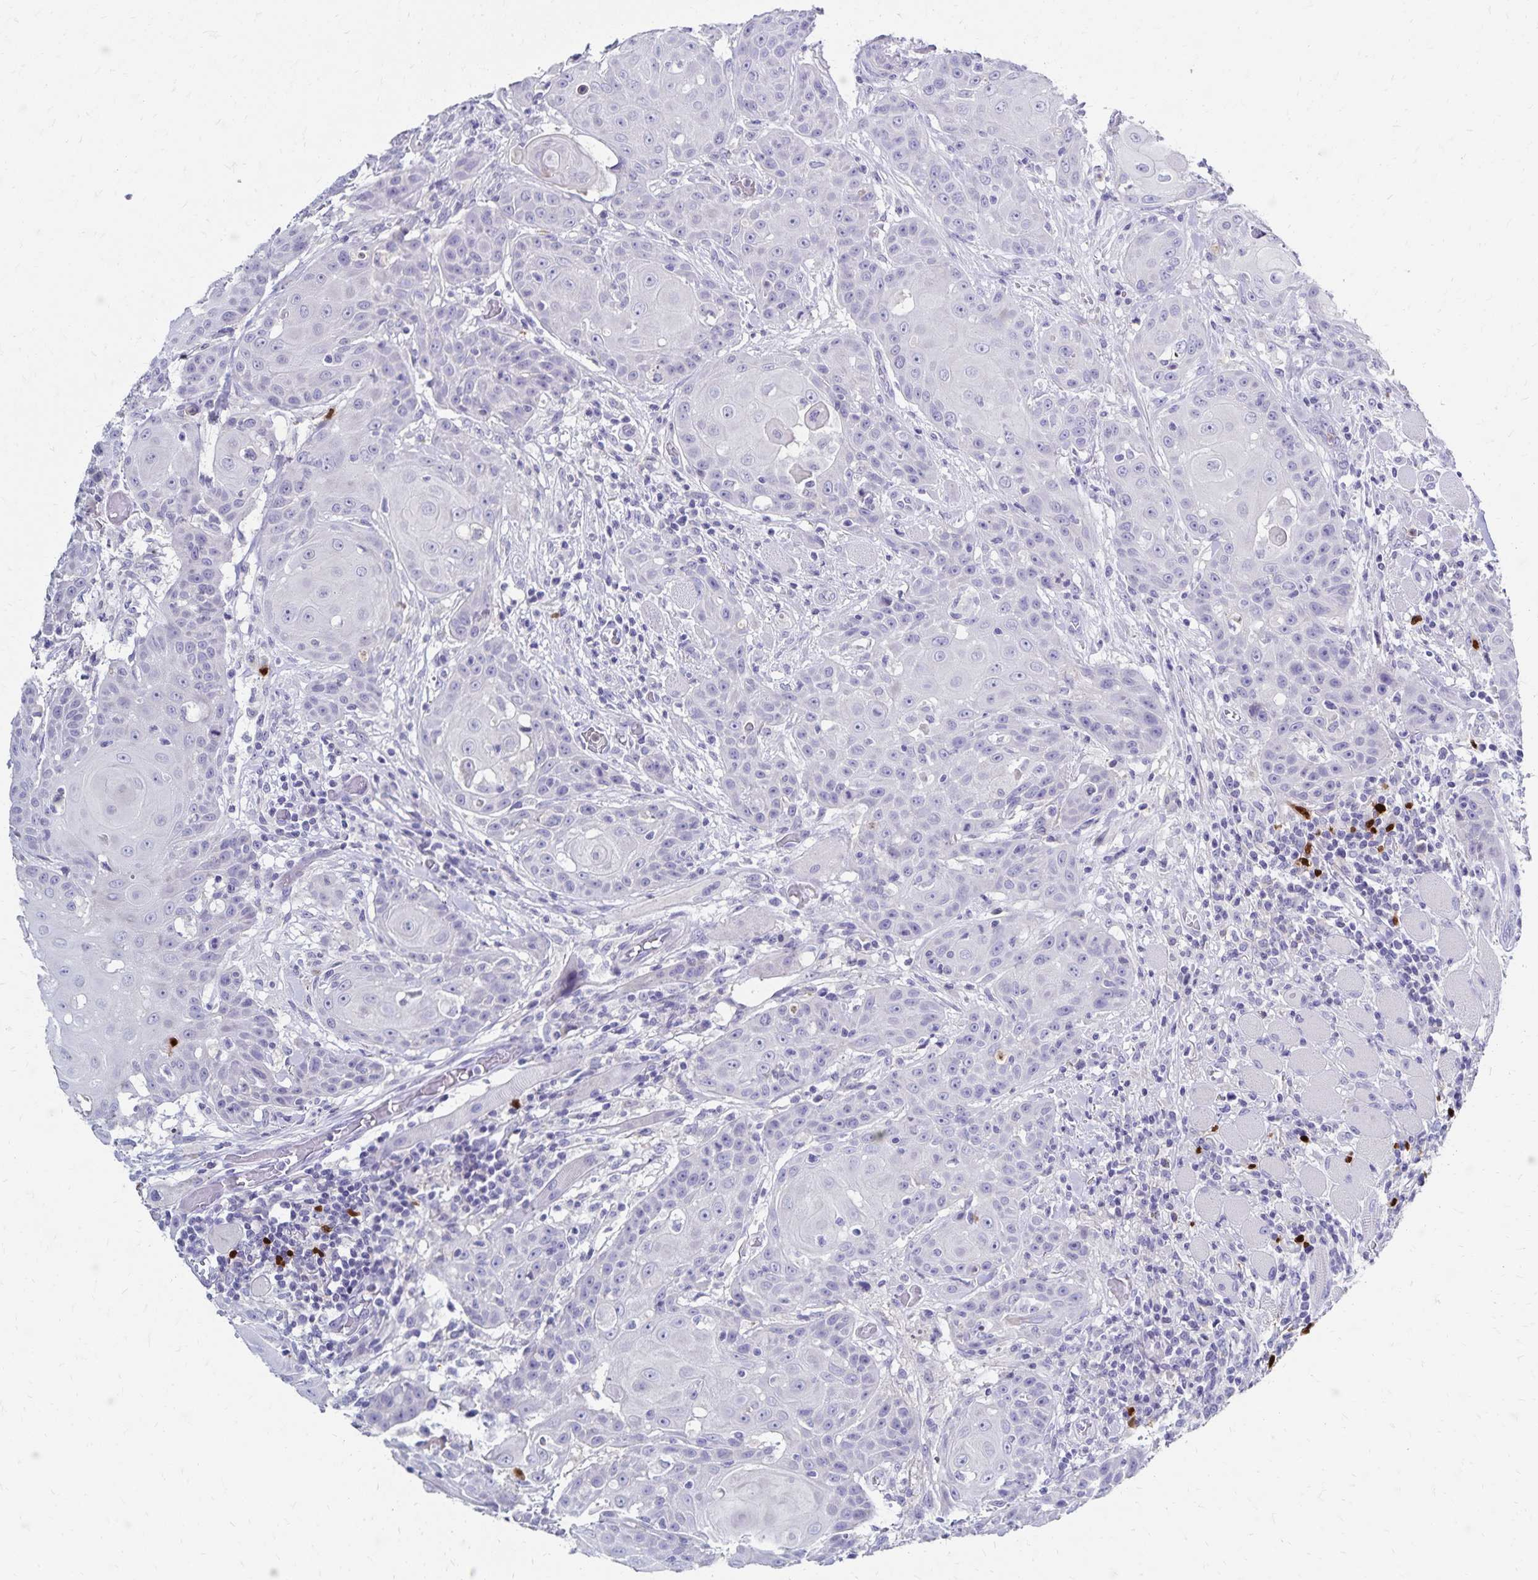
{"staining": {"intensity": "negative", "quantity": "none", "location": "none"}, "tissue": "head and neck cancer", "cell_type": "Tumor cells", "image_type": "cancer", "snomed": [{"axis": "morphology", "description": "Normal tissue, NOS"}, {"axis": "morphology", "description": "Squamous cell carcinoma, NOS"}, {"axis": "topography", "description": "Oral tissue"}, {"axis": "topography", "description": "Head-Neck"}], "caption": "Immunohistochemistry of head and neck squamous cell carcinoma demonstrates no positivity in tumor cells. (Brightfield microscopy of DAB IHC at high magnification).", "gene": "PAX5", "patient": {"sex": "female", "age": 55}}